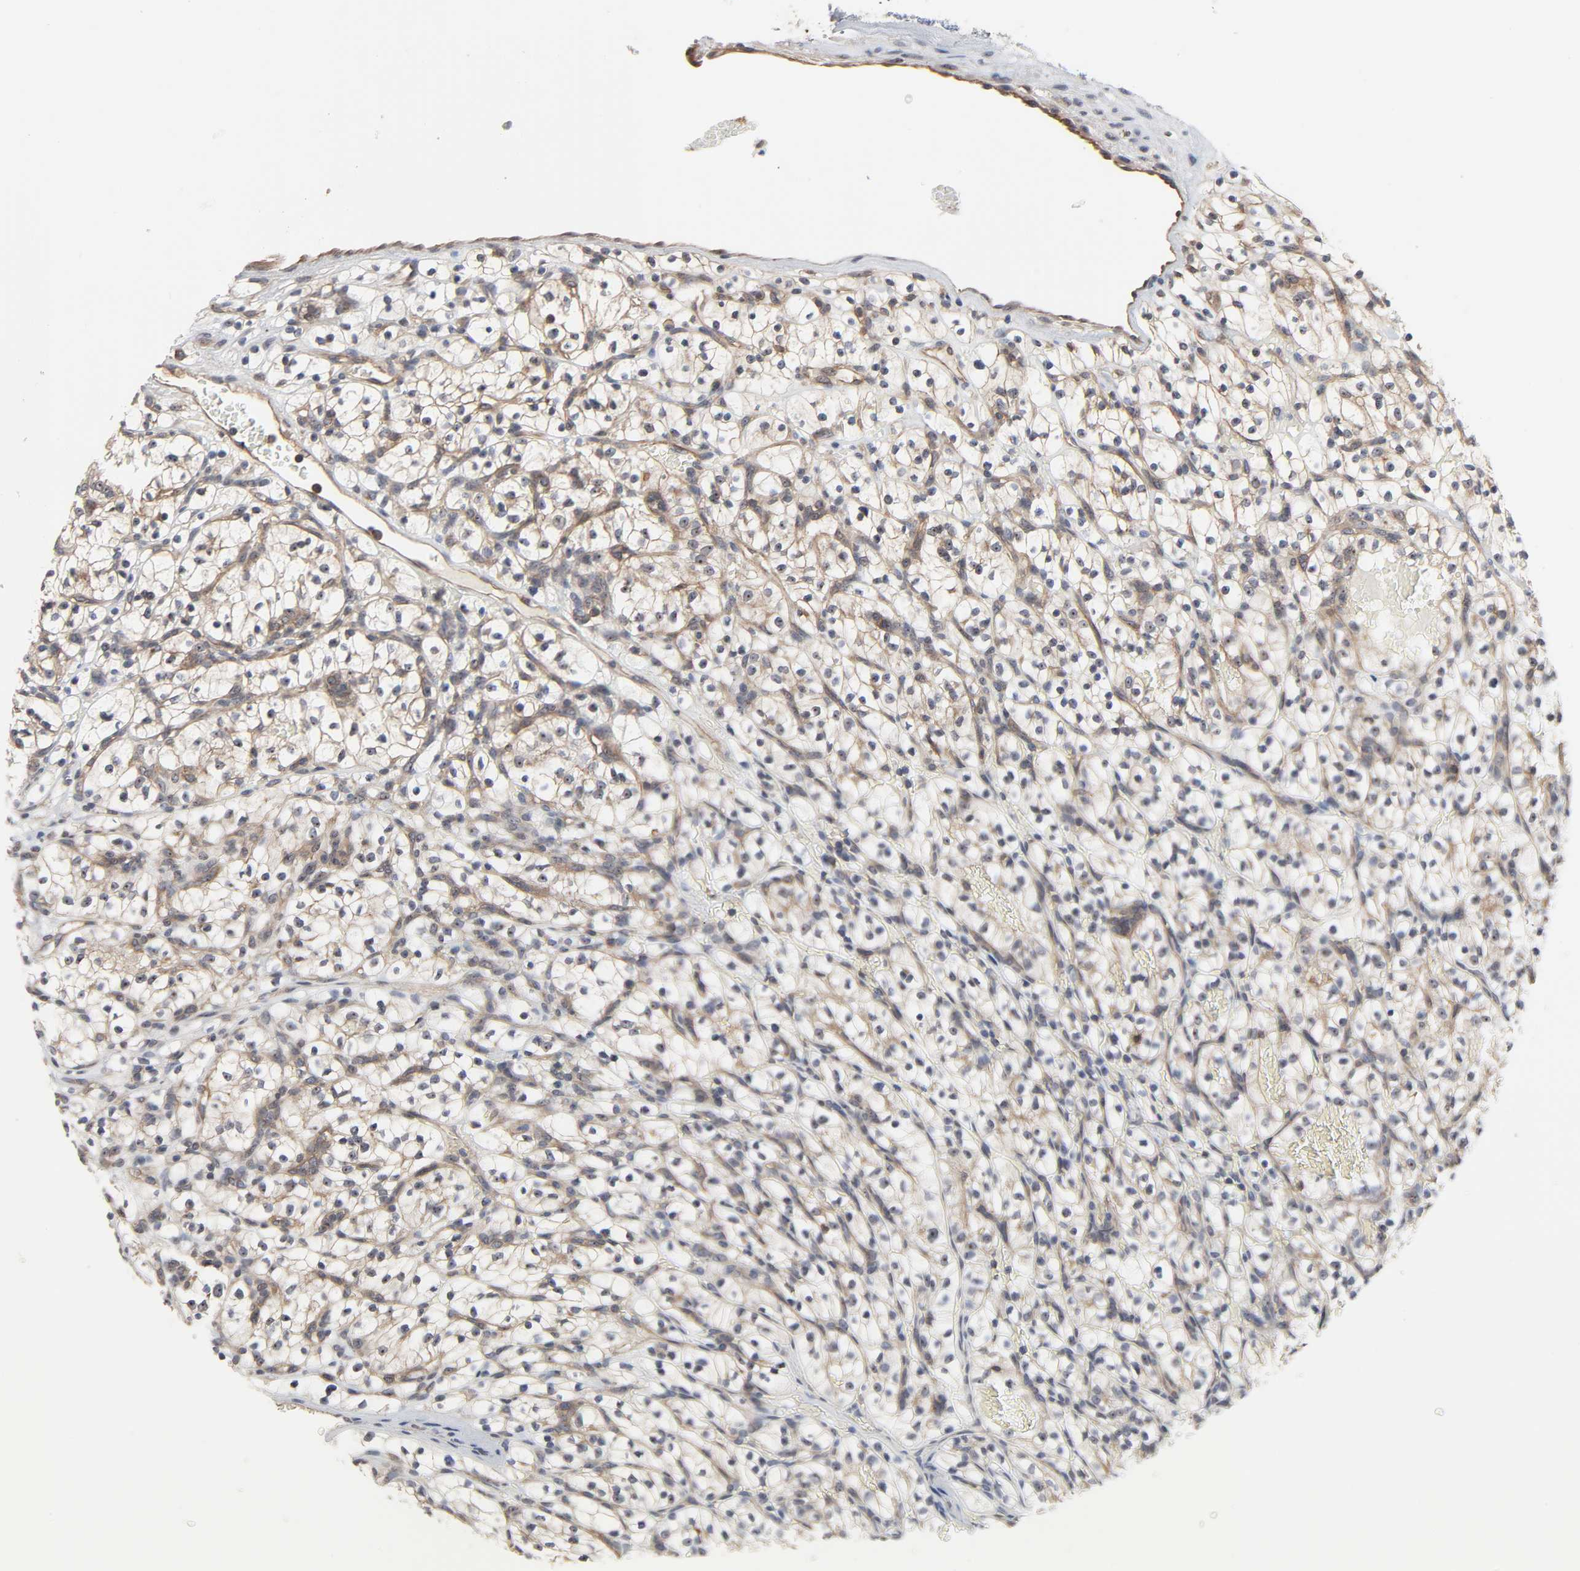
{"staining": {"intensity": "weak", "quantity": "25%-75%", "location": "cytoplasmic/membranous,nuclear"}, "tissue": "renal cancer", "cell_type": "Tumor cells", "image_type": "cancer", "snomed": [{"axis": "morphology", "description": "Adenocarcinoma, NOS"}, {"axis": "topography", "description": "Kidney"}], "caption": "High-power microscopy captured an immunohistochemistry image of renal cancer (adenocarcinoma), revealing weak cytoplasmic/membranous and nuclear positivity in approximately 25%-75% of tumor cells.", "gene": "DDX10", "patient": {"sex": "female", "age": 57}}